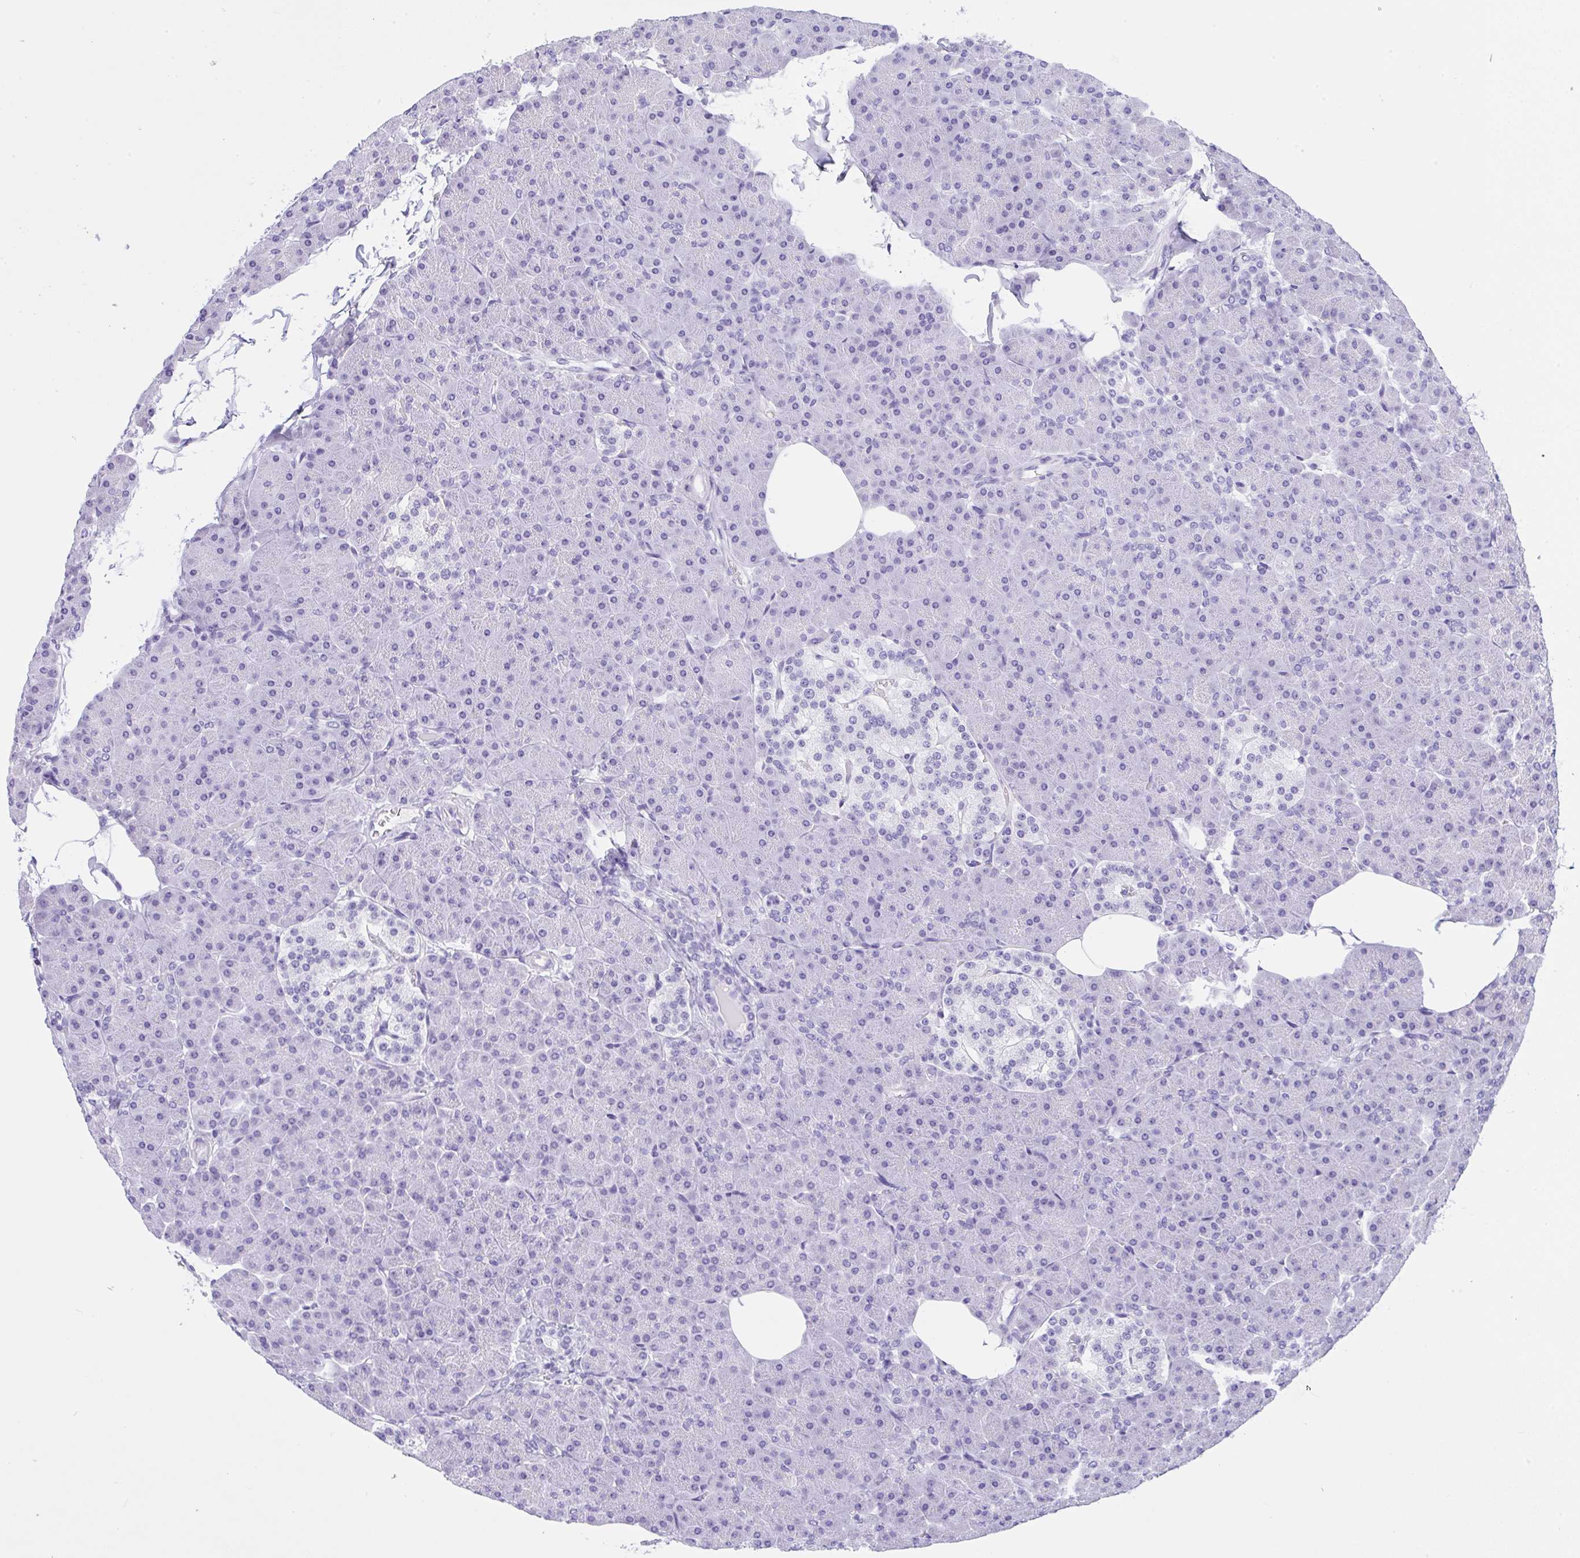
{"staining": {"intensity": "negative", "quantity": "none", "location": "none"}, "tissue": "pancreas", "cell_type": "Exocrine glandular cells", "image_type": "normal", "snomed": [{"axis": "morphology", "description": "Normal tissue, NOS"}, {"axis": "topography", "description": "Pancreas"}], "caption": "High power microscopy image of an immunohistochemistry image of benign pancreas, revealing no significant expression in exocrine glandular cells. (Brightfield microscopy of DAB (3,3'-diaminobenzidine) immunohistochemistry at high magnification).", "gene": "YBX2", "patient": {"sex": "male", "age": 35}}